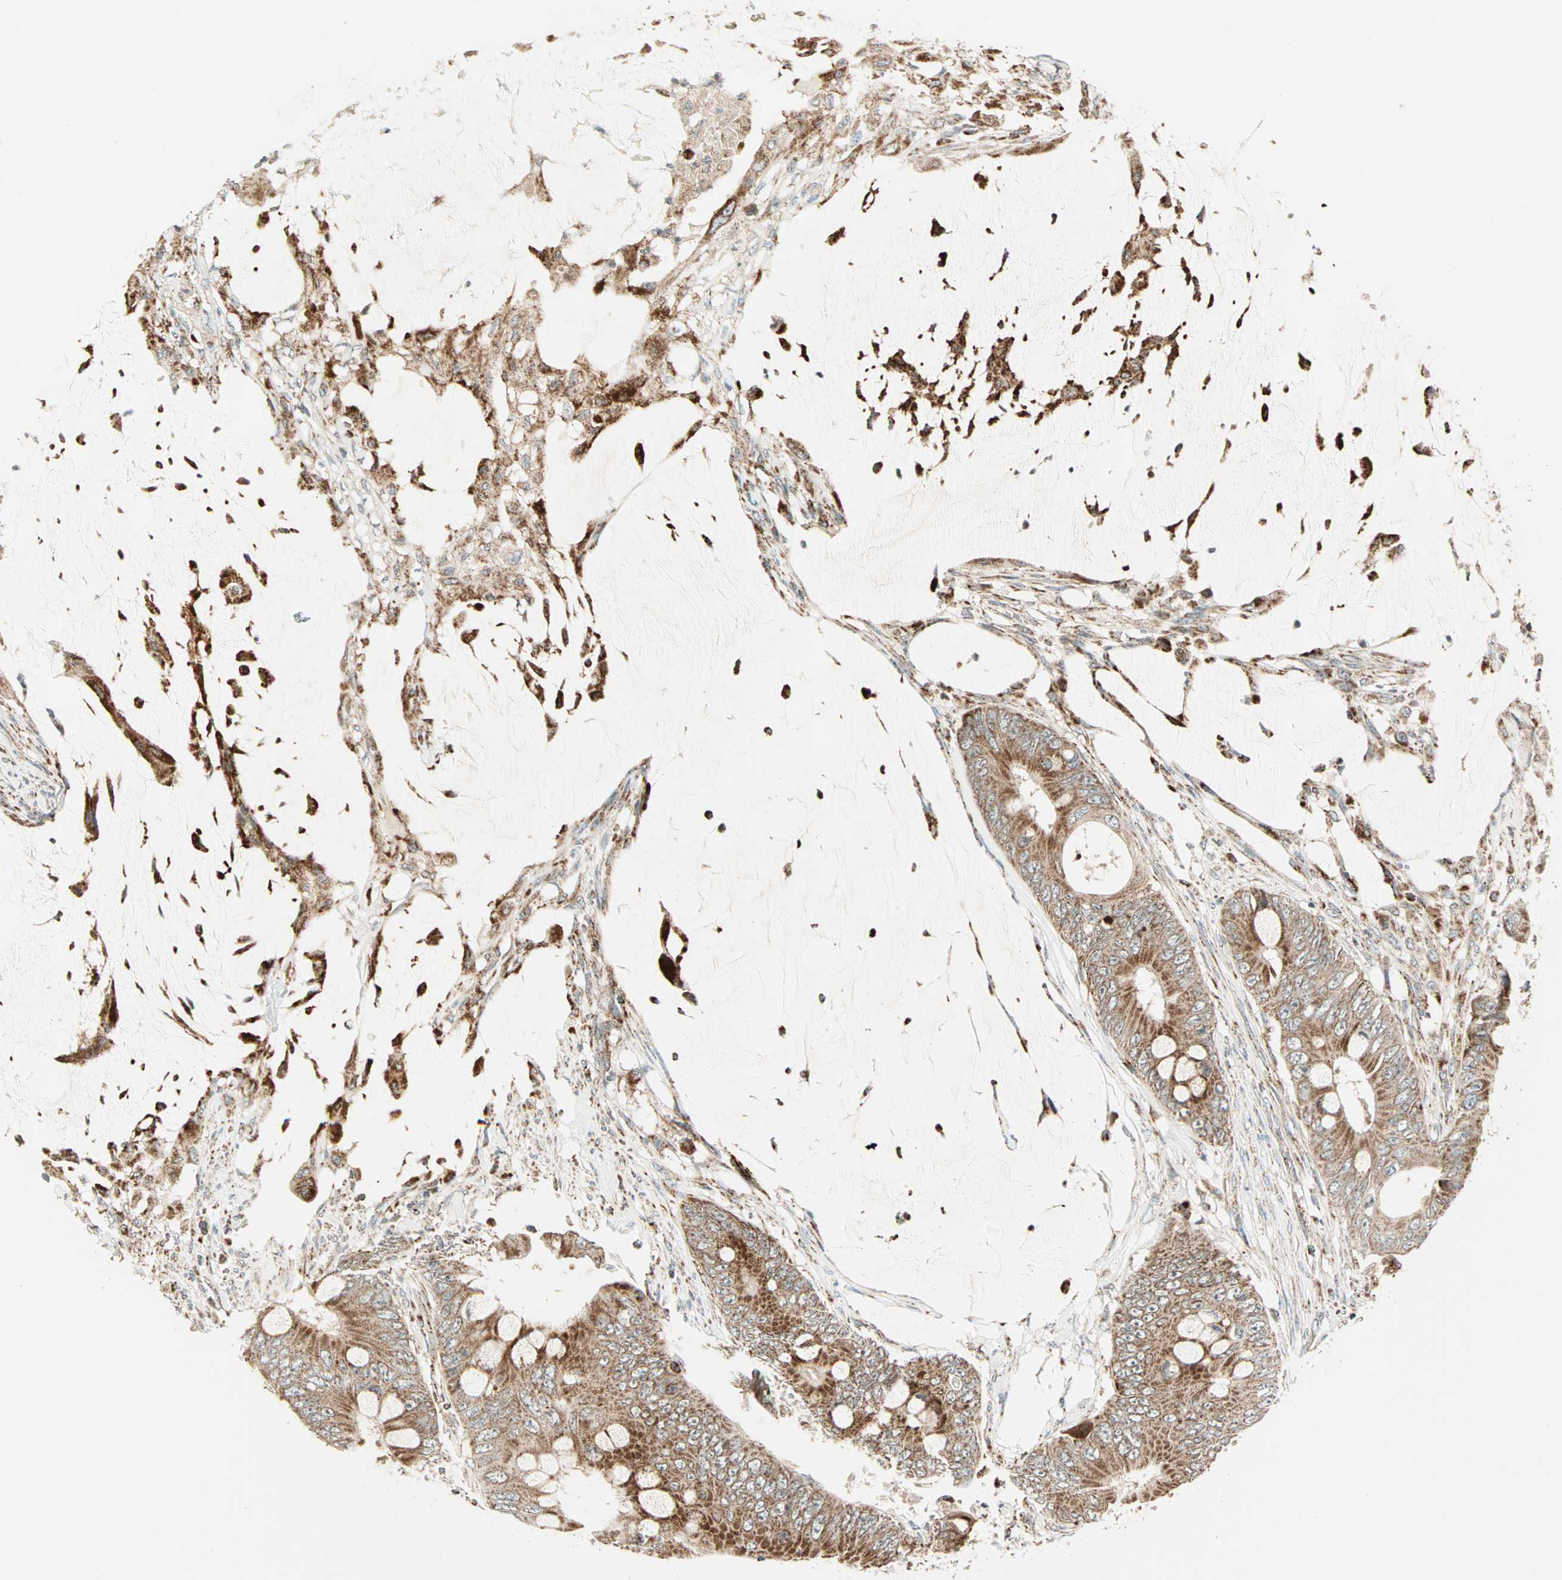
{"staining": {"intensity": "moderate", "quantity": ">75%", "location": "cytoplasmic/membranous"}, "tissue": "colorectal cancer", "cell_type": "Tumor cells", "image_type": "cancer", "snomed": [{"axis": "morphology", "description": "Adenocarcinoma, NOS"}, {"axis": "topography", "description": "Rectum"}], "caption": "Moderate cytoplasmic/membranous protein positivity is seen in about >75% of tumor cells in colorectal cancer (adenocarcinoma).", "gene": "SPRY4", "patient": {"sex": "female", "age": 77}}